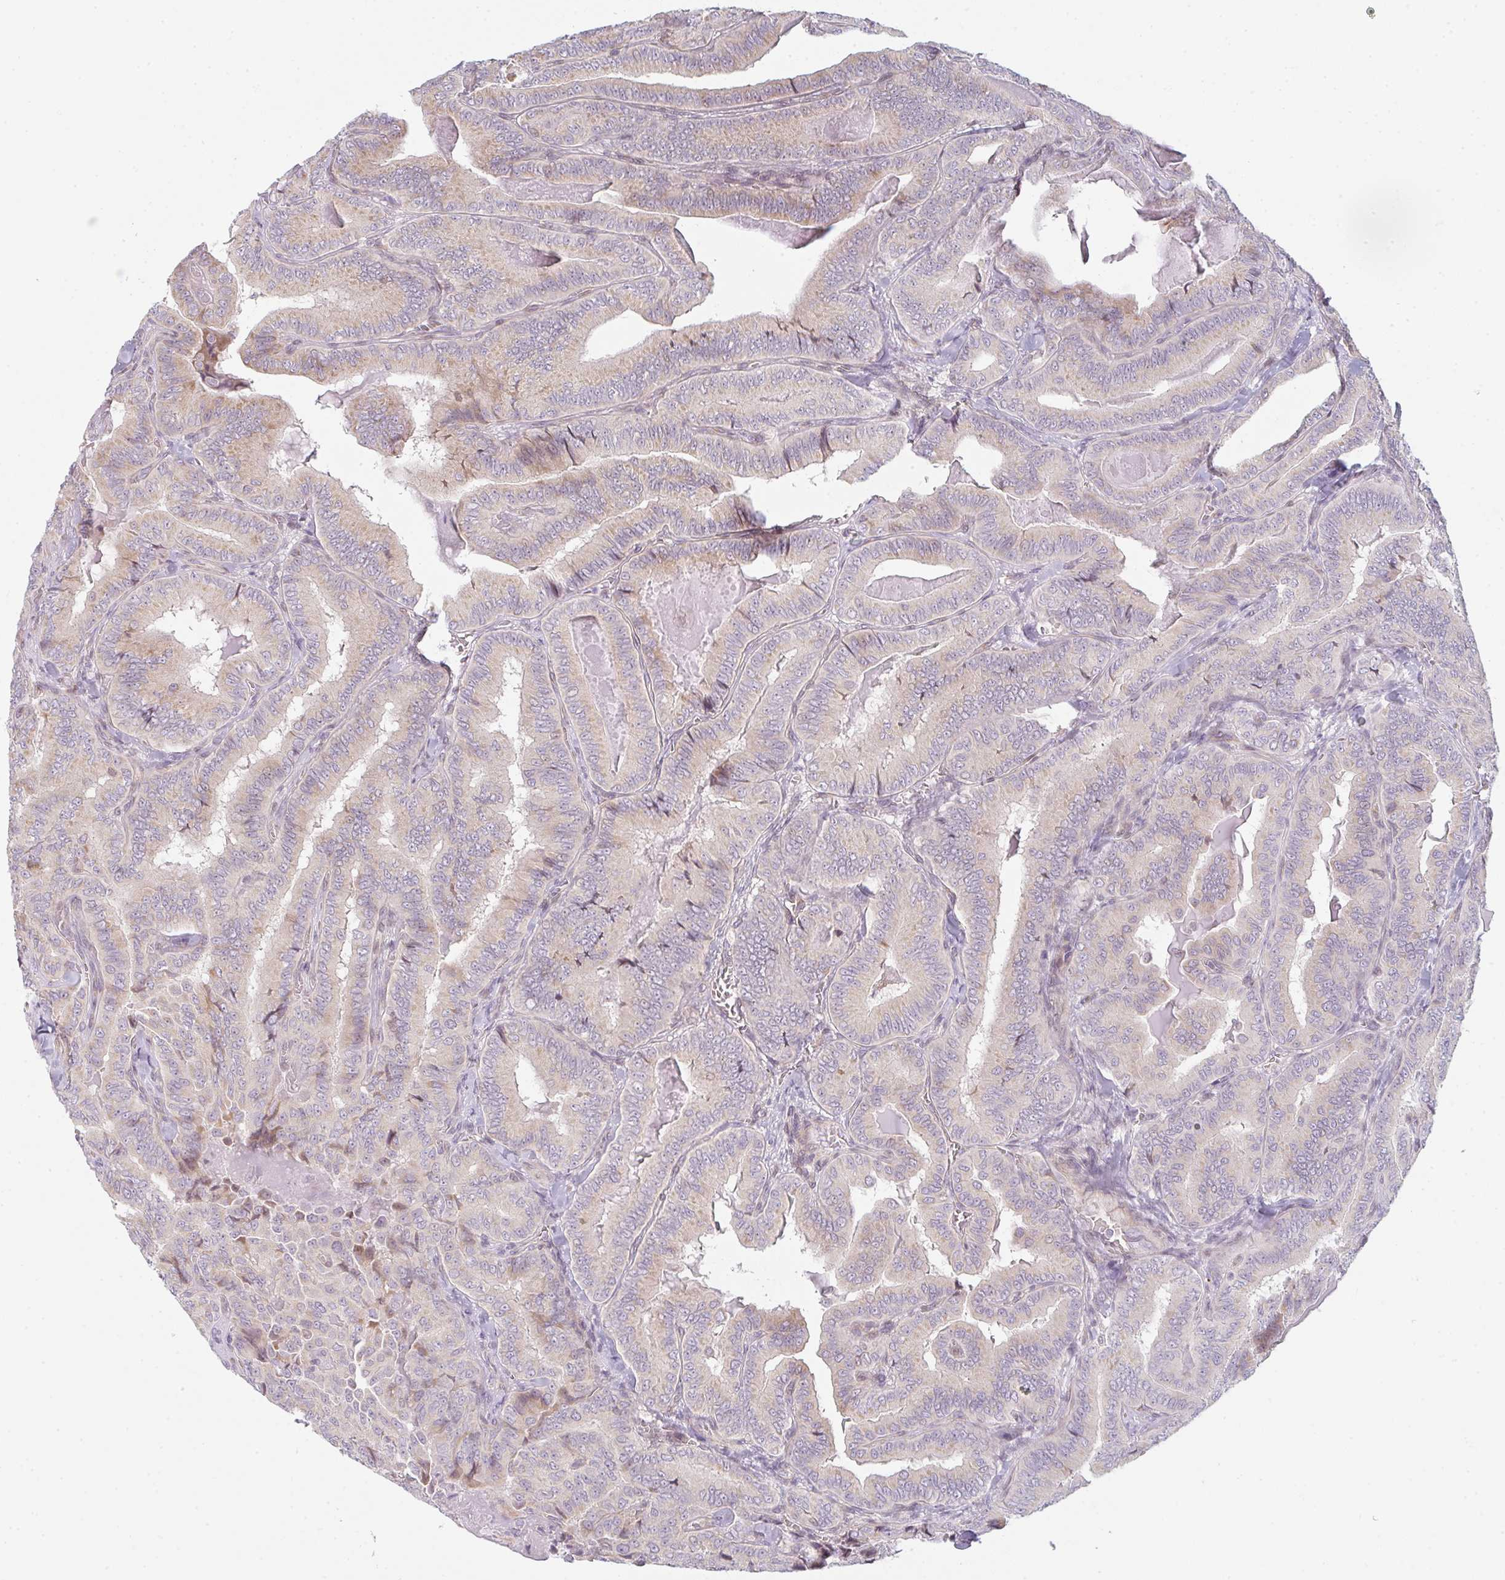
{"staining": {"intensity": "negative", "quantity": "none", "location": "none"}, "tissue": "thyroid cancer", "cell_type": "Tumor cells", "image_type": "cancer", "snomed": [{"axis": "morphology", "description": "Papillary adenocarcinoma, NOS"}, {"axis": "topography", "description": "Thyroid gland"}], "caption": "Human thyroid cancer (papillary adenocarcinoma) stained for a protein using immunohistochemistry displays no expression in tumor cells.", "gene": "TMEM237", "patient": {"sex": "male", "age": 61}}